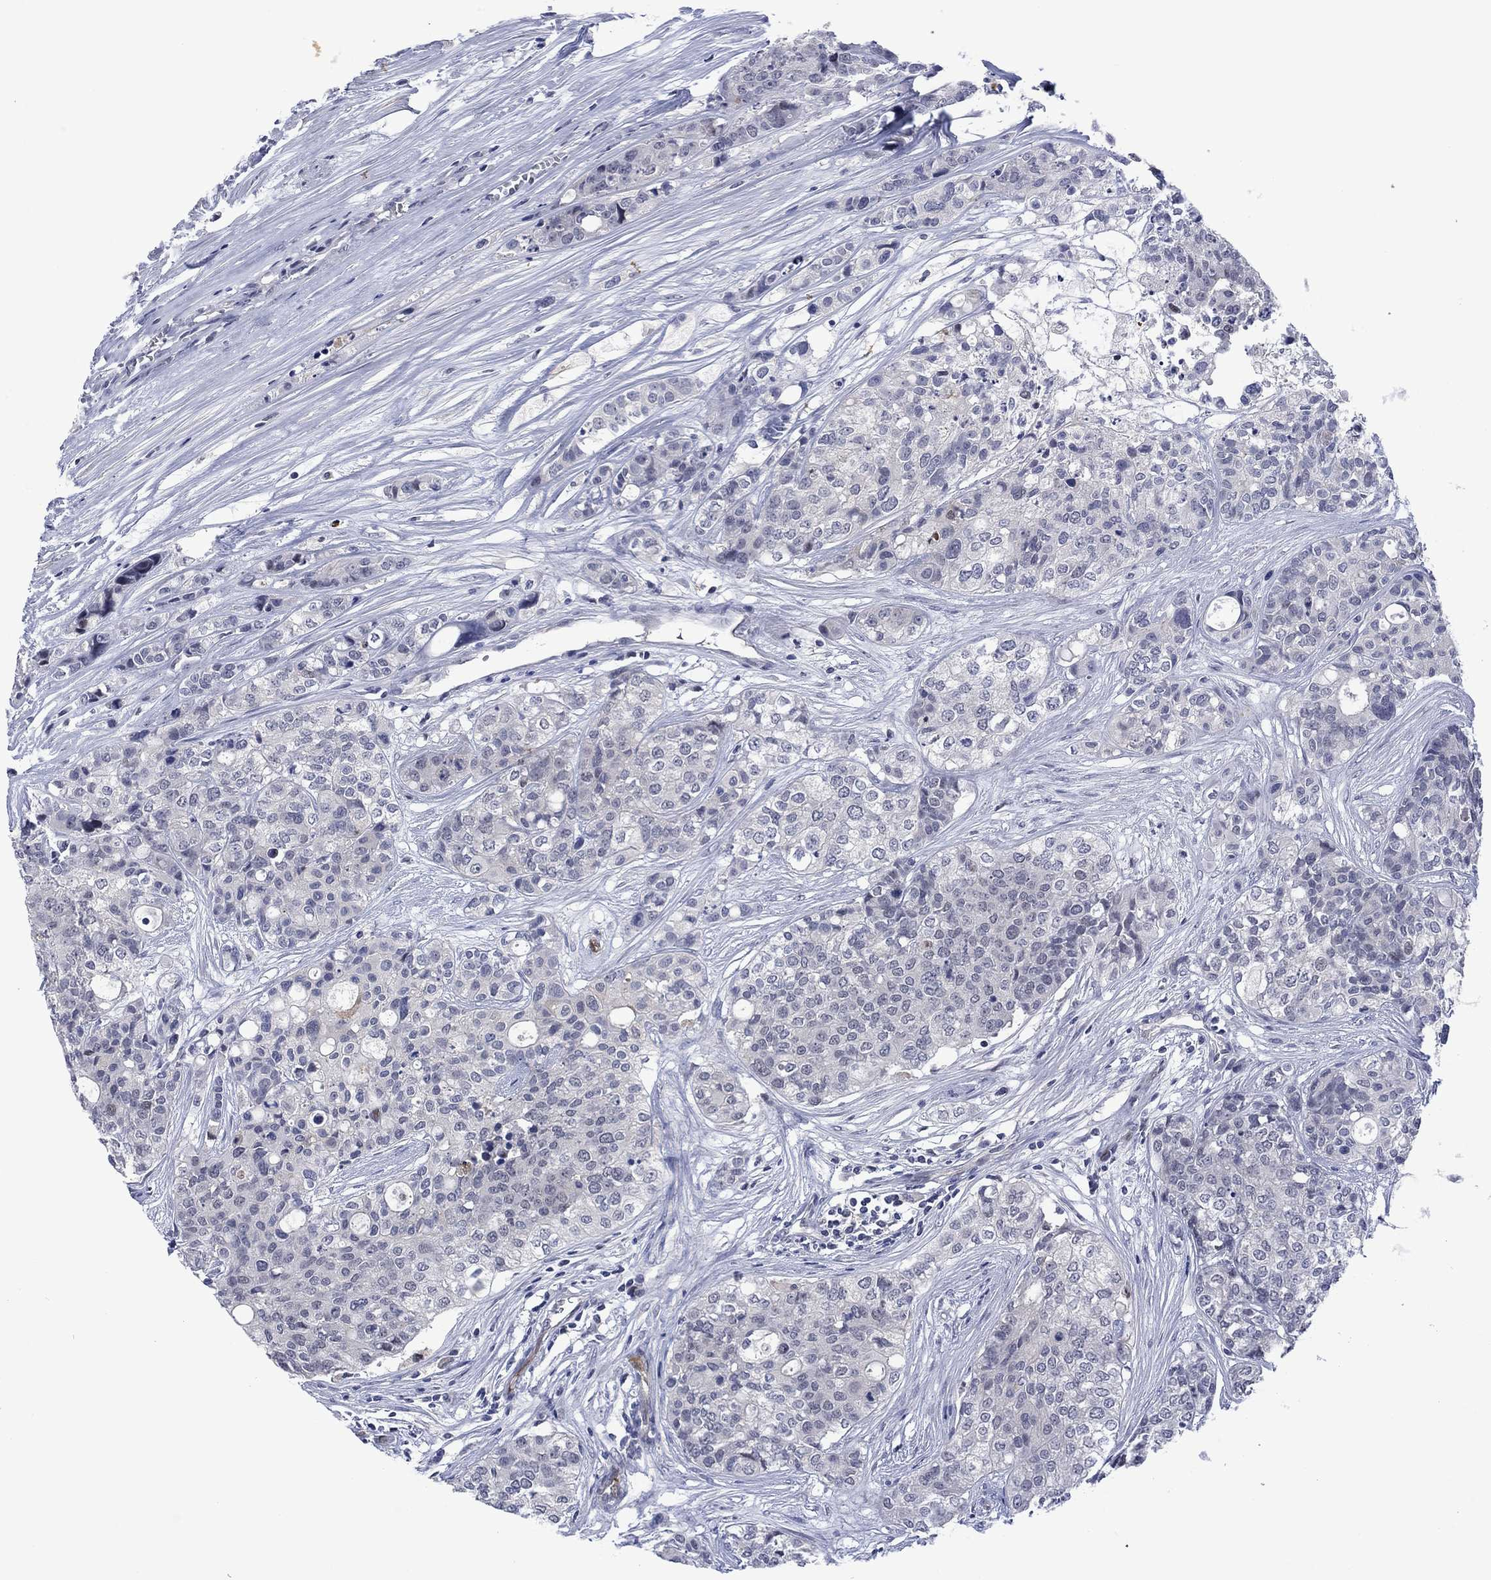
{"staining": {"intensity": "negative", "quantity": "none", "location": "none"}, "tissue": "carcinoid", "cell_type": "Tumor cells", "image_type": "cancer", "snomed": [{"axis": "morphology", "description": "Carcinoid, malignant, NOS"}, {"axis": "topography", "description": "Colon"}], "caption": "Human carcinoid stained for a protein using immunohistochemistry (IHC) displays no positivity in tumor cells.", "gene": "AGL", "patient": {"sex": "male", "age": 81}}